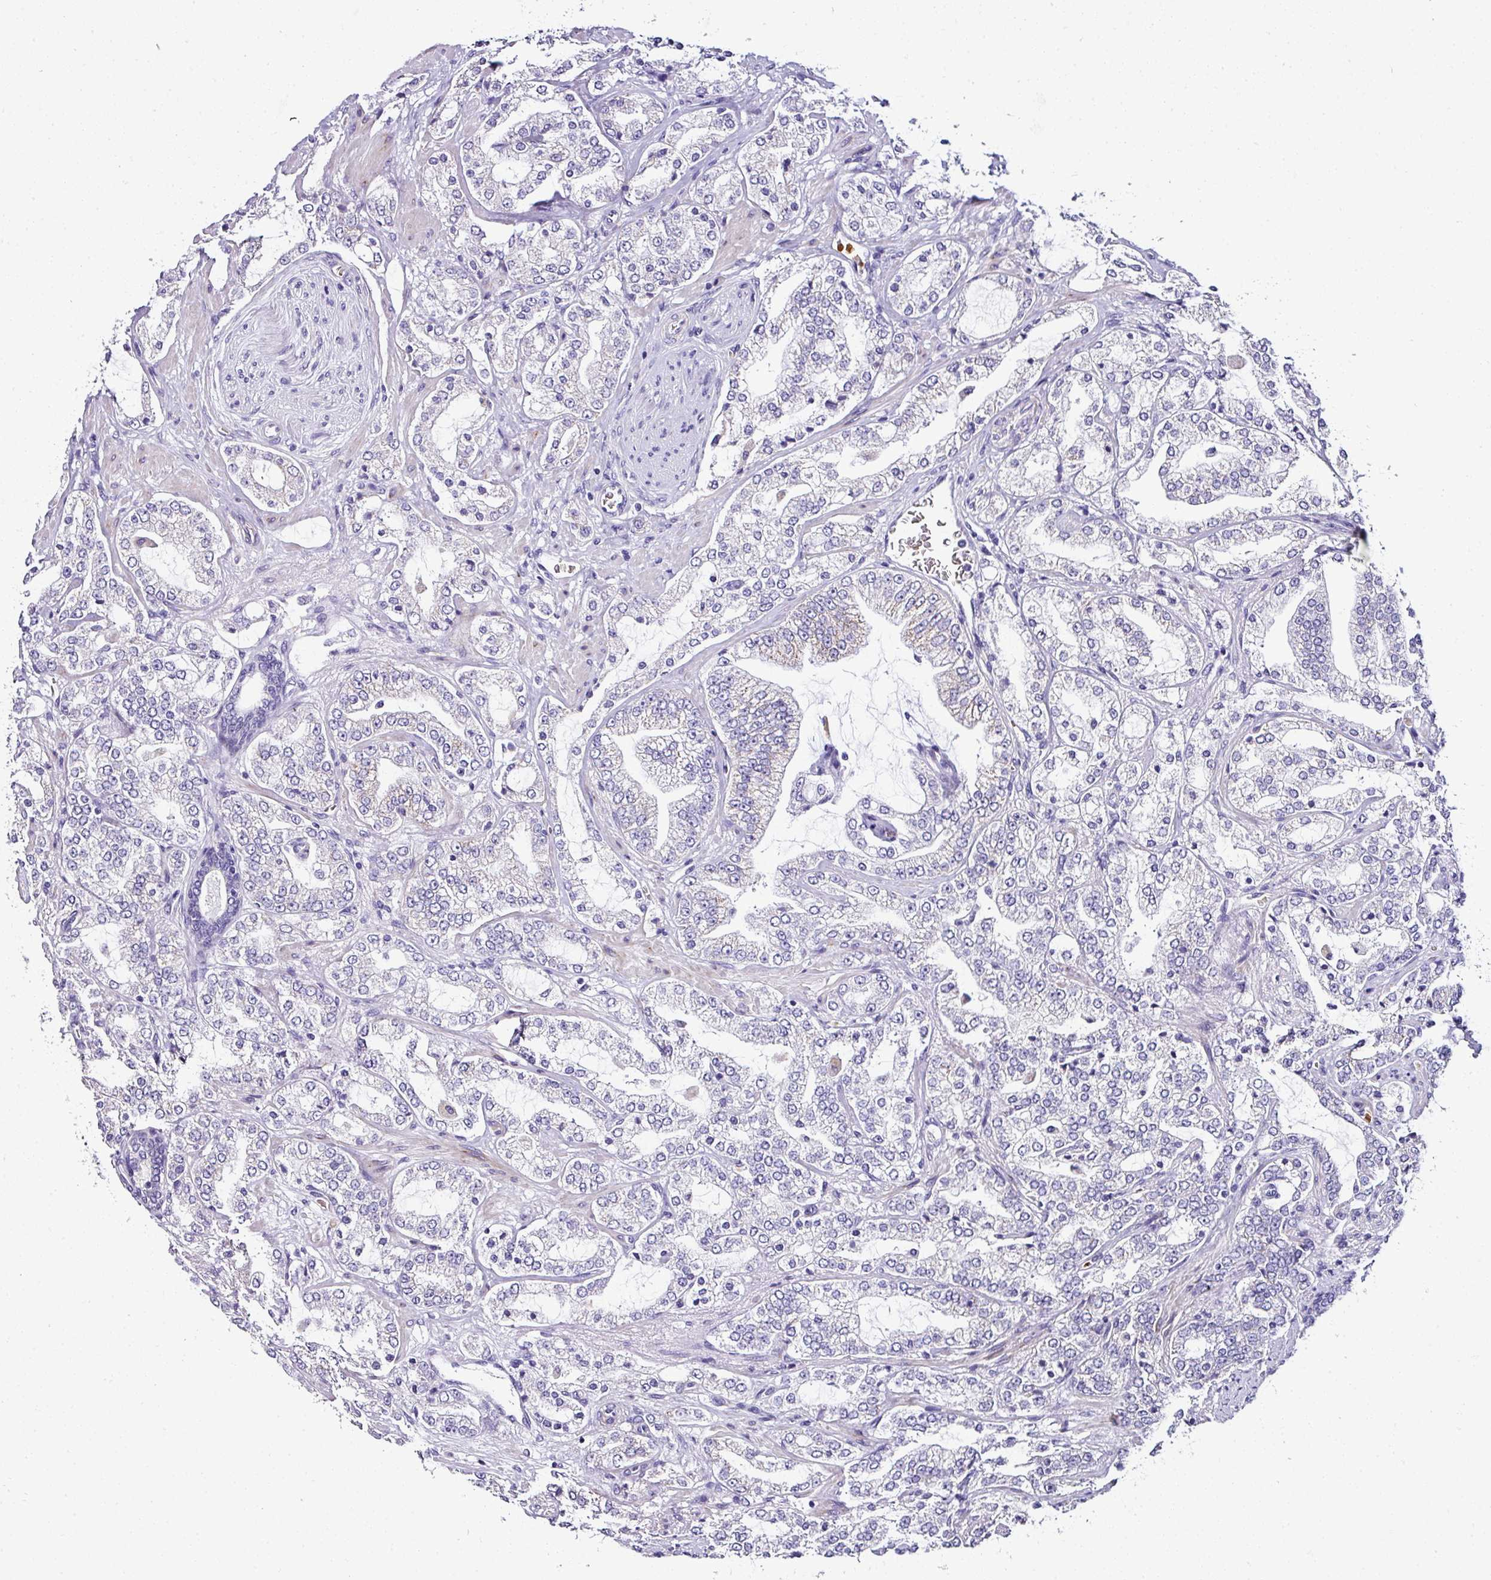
{"staining": {"intensity": "negative", "quantity": "none", "location": "none"}, "tissue": "prostate cancer", "cell_type": "Tumor cells", "image_type": "cancer", "snomed": [{"axis": "morphology", "description": "Adenocarcinoma, High grade"}, {"axis": "topography", "description": "Prostate"}], "caption": "This is an IHC photomicrograph of human prostate cancer. There is no expression in tumor cells.", "gene": "NAPSA", "patient": {"sex": "male", "age": 64}}